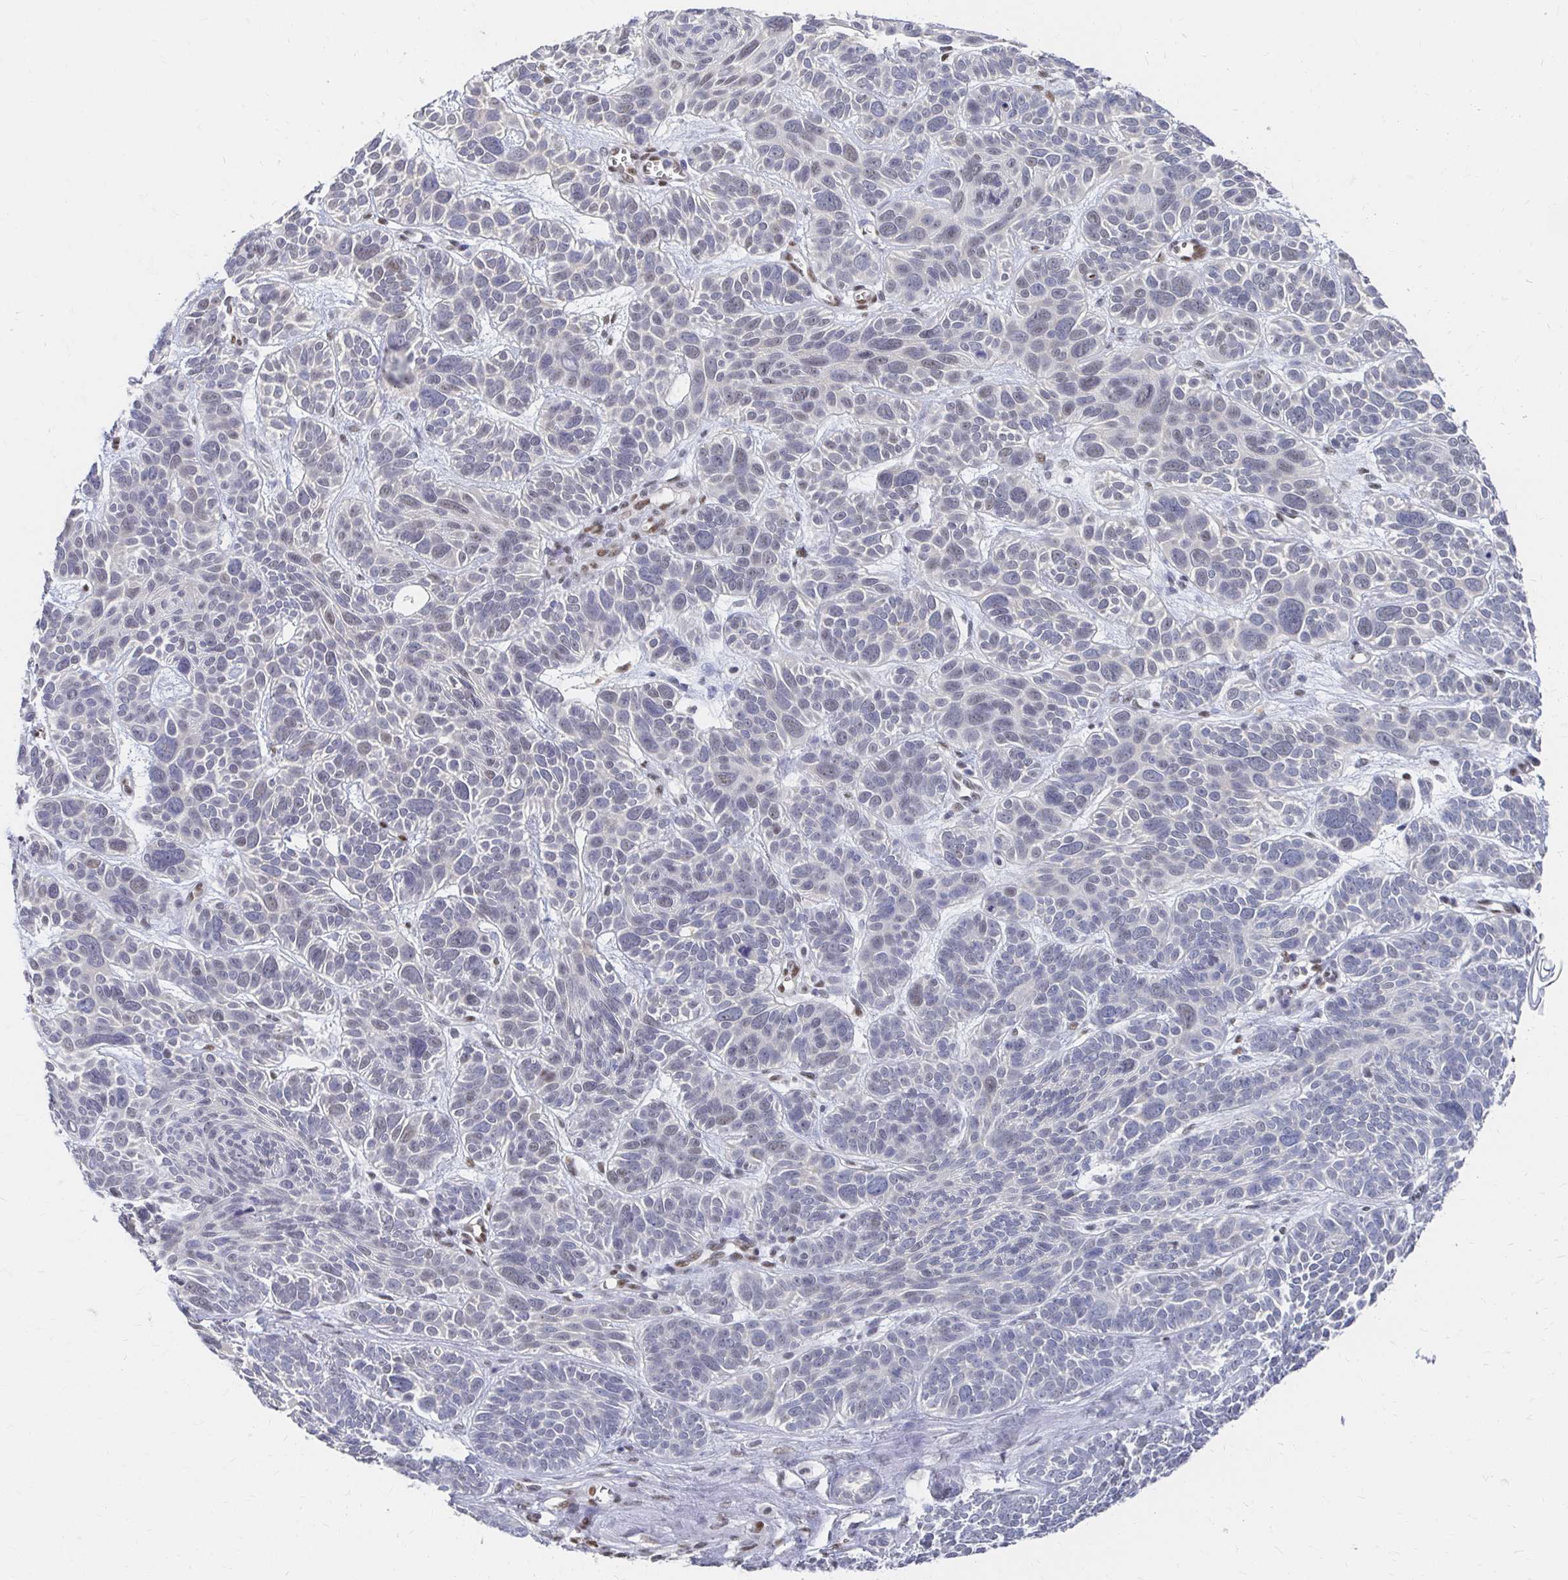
{"staining": {"intensity": "negative", "quantity": "none", "location": "none"}, "tissue": "skin cancer", "cell_type": "Tumor cells", "image_type": "cancer", "snomed": [{"axis": "morphology", "description": "Basal cell carcinoma"}, {"axis": "morphology", "description": "BCC, low aggressive"}, {"axis": "topography", "description": "Skin"}, {"axis": "topography", "description": "Skin of face"}], "caption": "DAB (3,3'-diaminobenzidine) immunohistochemical staining of skin cancer (bcc,  low aggressive) exhibits no significant staining in tumor cells.", "gene": "CLIC3", "patient": {"sex": "male", "age": 73}}